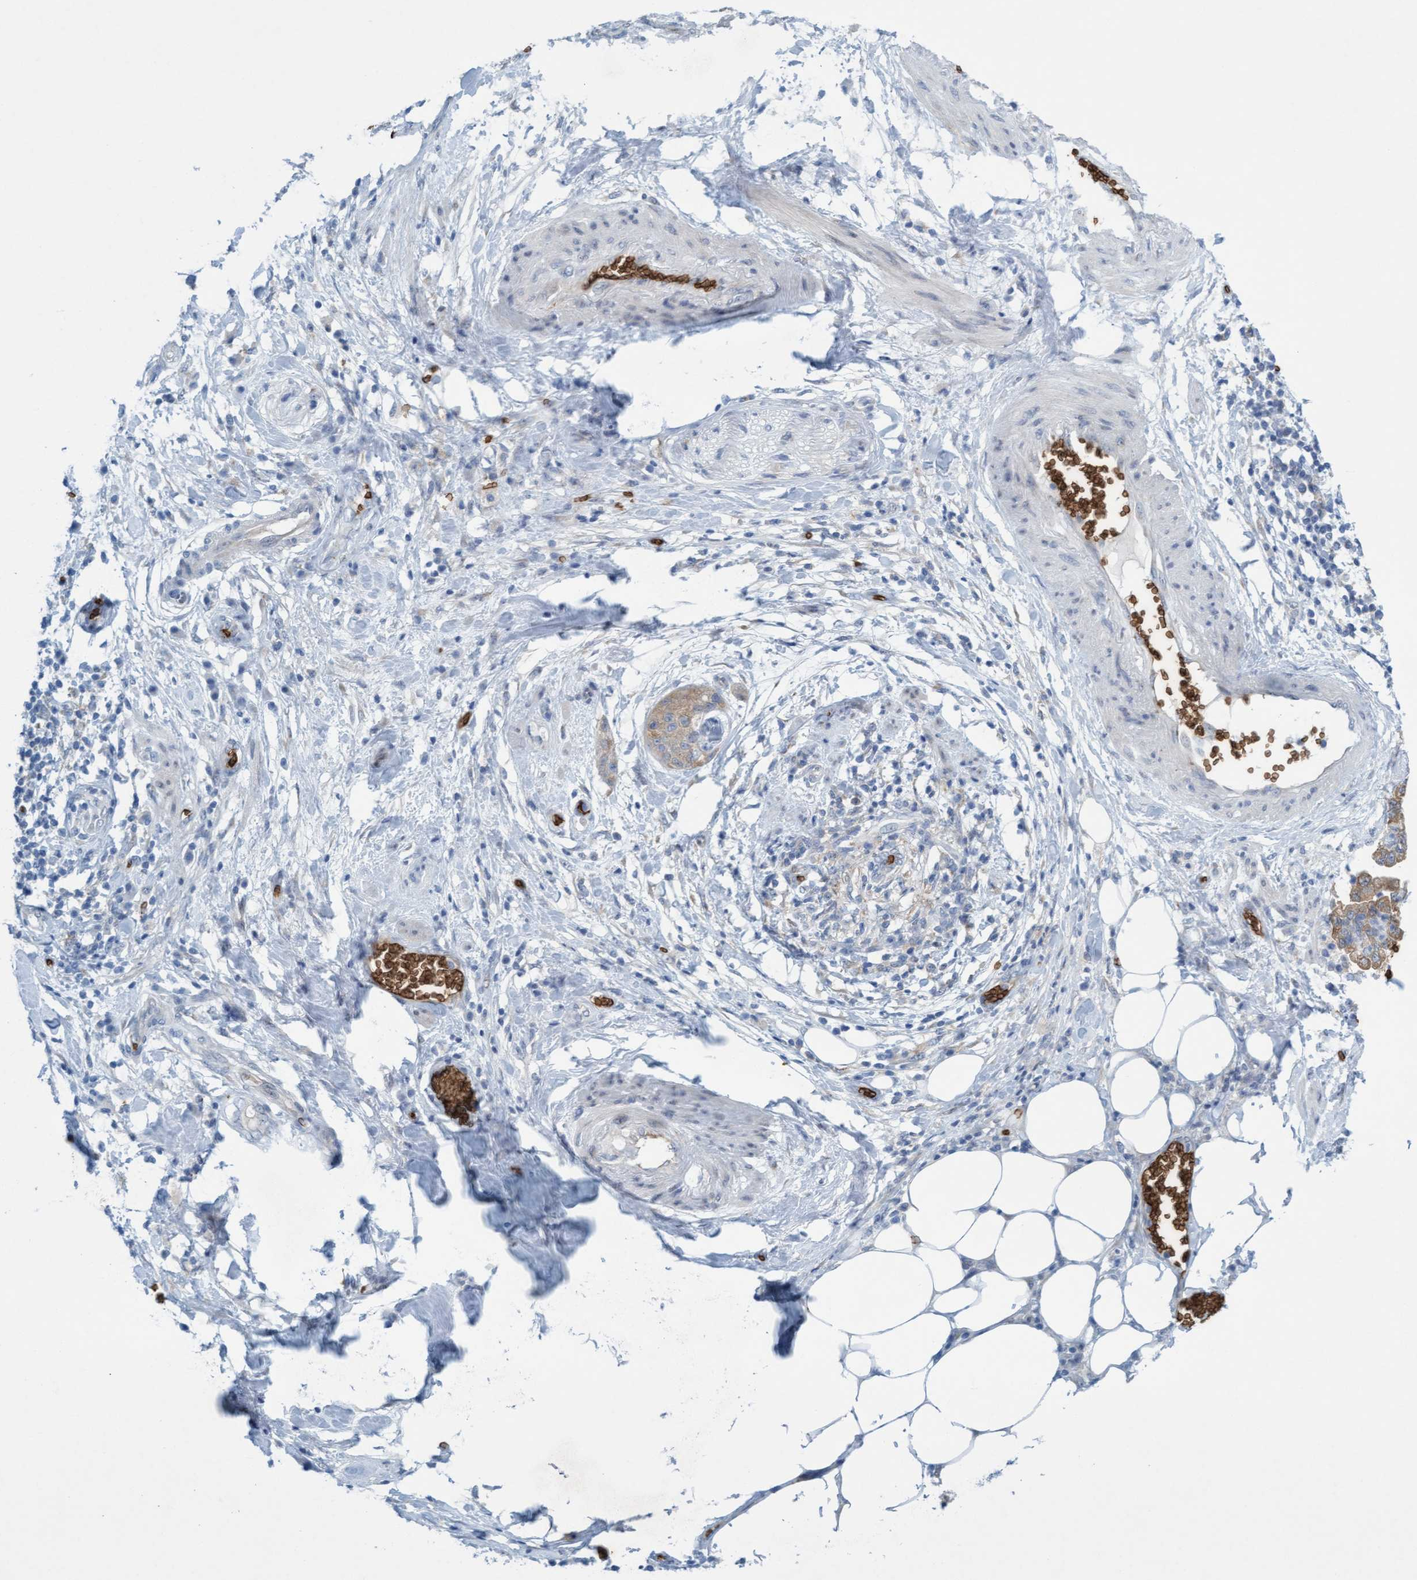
{"staining": {"intensity": "negative", "quantity": "none", "location": "none"}, "tissue": "pancreatic cancer", "cell_type": "Tumor cells", "image_type": "cancer", "snomed": [{"axis": "morphology", "description": "Adenocarcinoma, NOS"}, {"axis": "topography", "description": "Pancreas"}], "caption": "DAB (3,3'-diaminobenzidine) immunohistochemical staining of human pancreatic cancer reveals no significant positivity in tumor cells.", "gene": "SPEM2", "patient": {"sex": "female", "age": 78}}